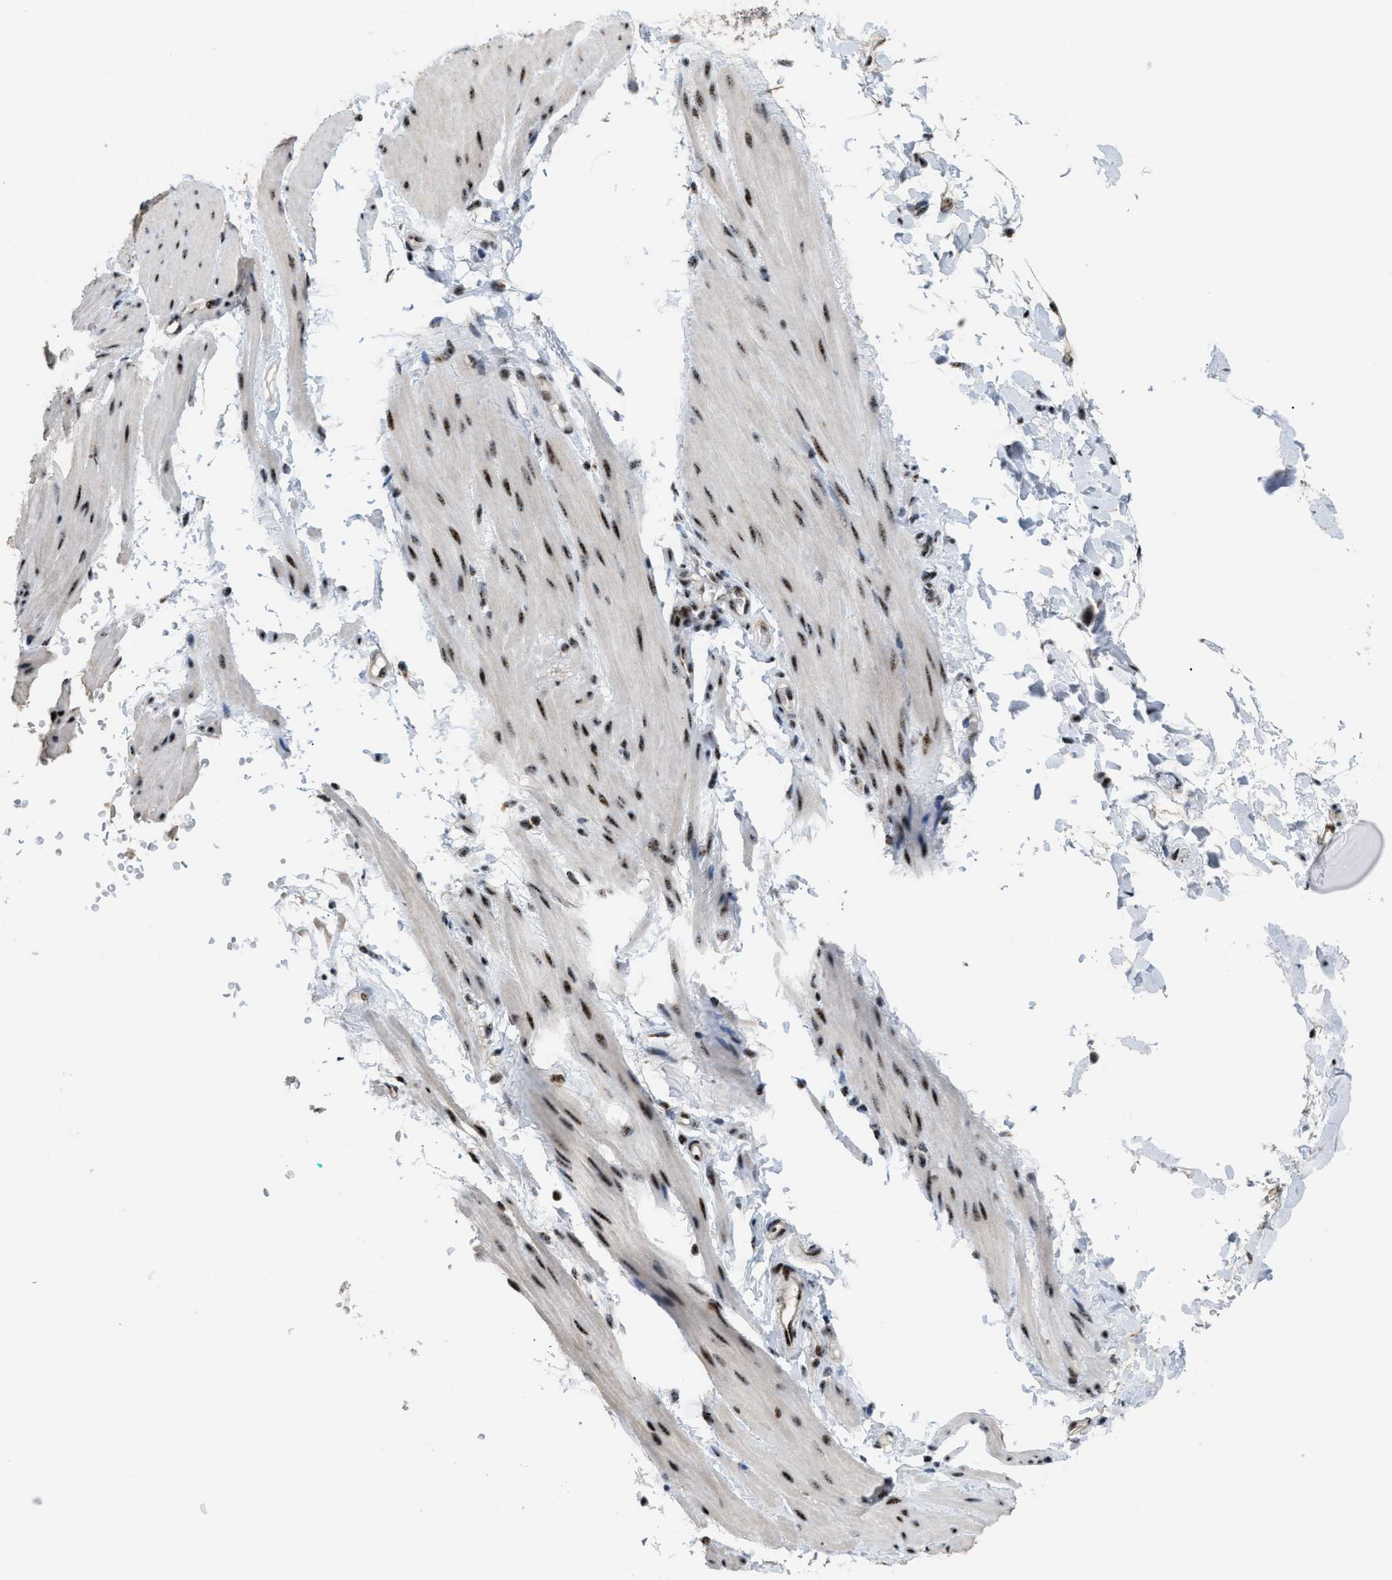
{"staining": {"intensity": "moderate", "quantity": ">75%", "location": "nuclear"}, "tissue": "smooth muscle", "cell_type": "Smooth muscle cells", "image_type": "normal", "snomed": [{"axis": "morphology", "description": "Normal tissue, NOS"}, {"axis": "topography", "description": "Smooth muscle"}, {"axis": "topography", "description": "Colon"}], "caption": "Immunohistochemical staining of normal smooth muscle reveals >75% levels of moderate nuclear protein positivity in about >75% of smooth muscle cells. (Brightfield microscopy of DAB IHC at high magnification).", "gene": "CDR2", "patient": {"sex": "male", "age": 67}}